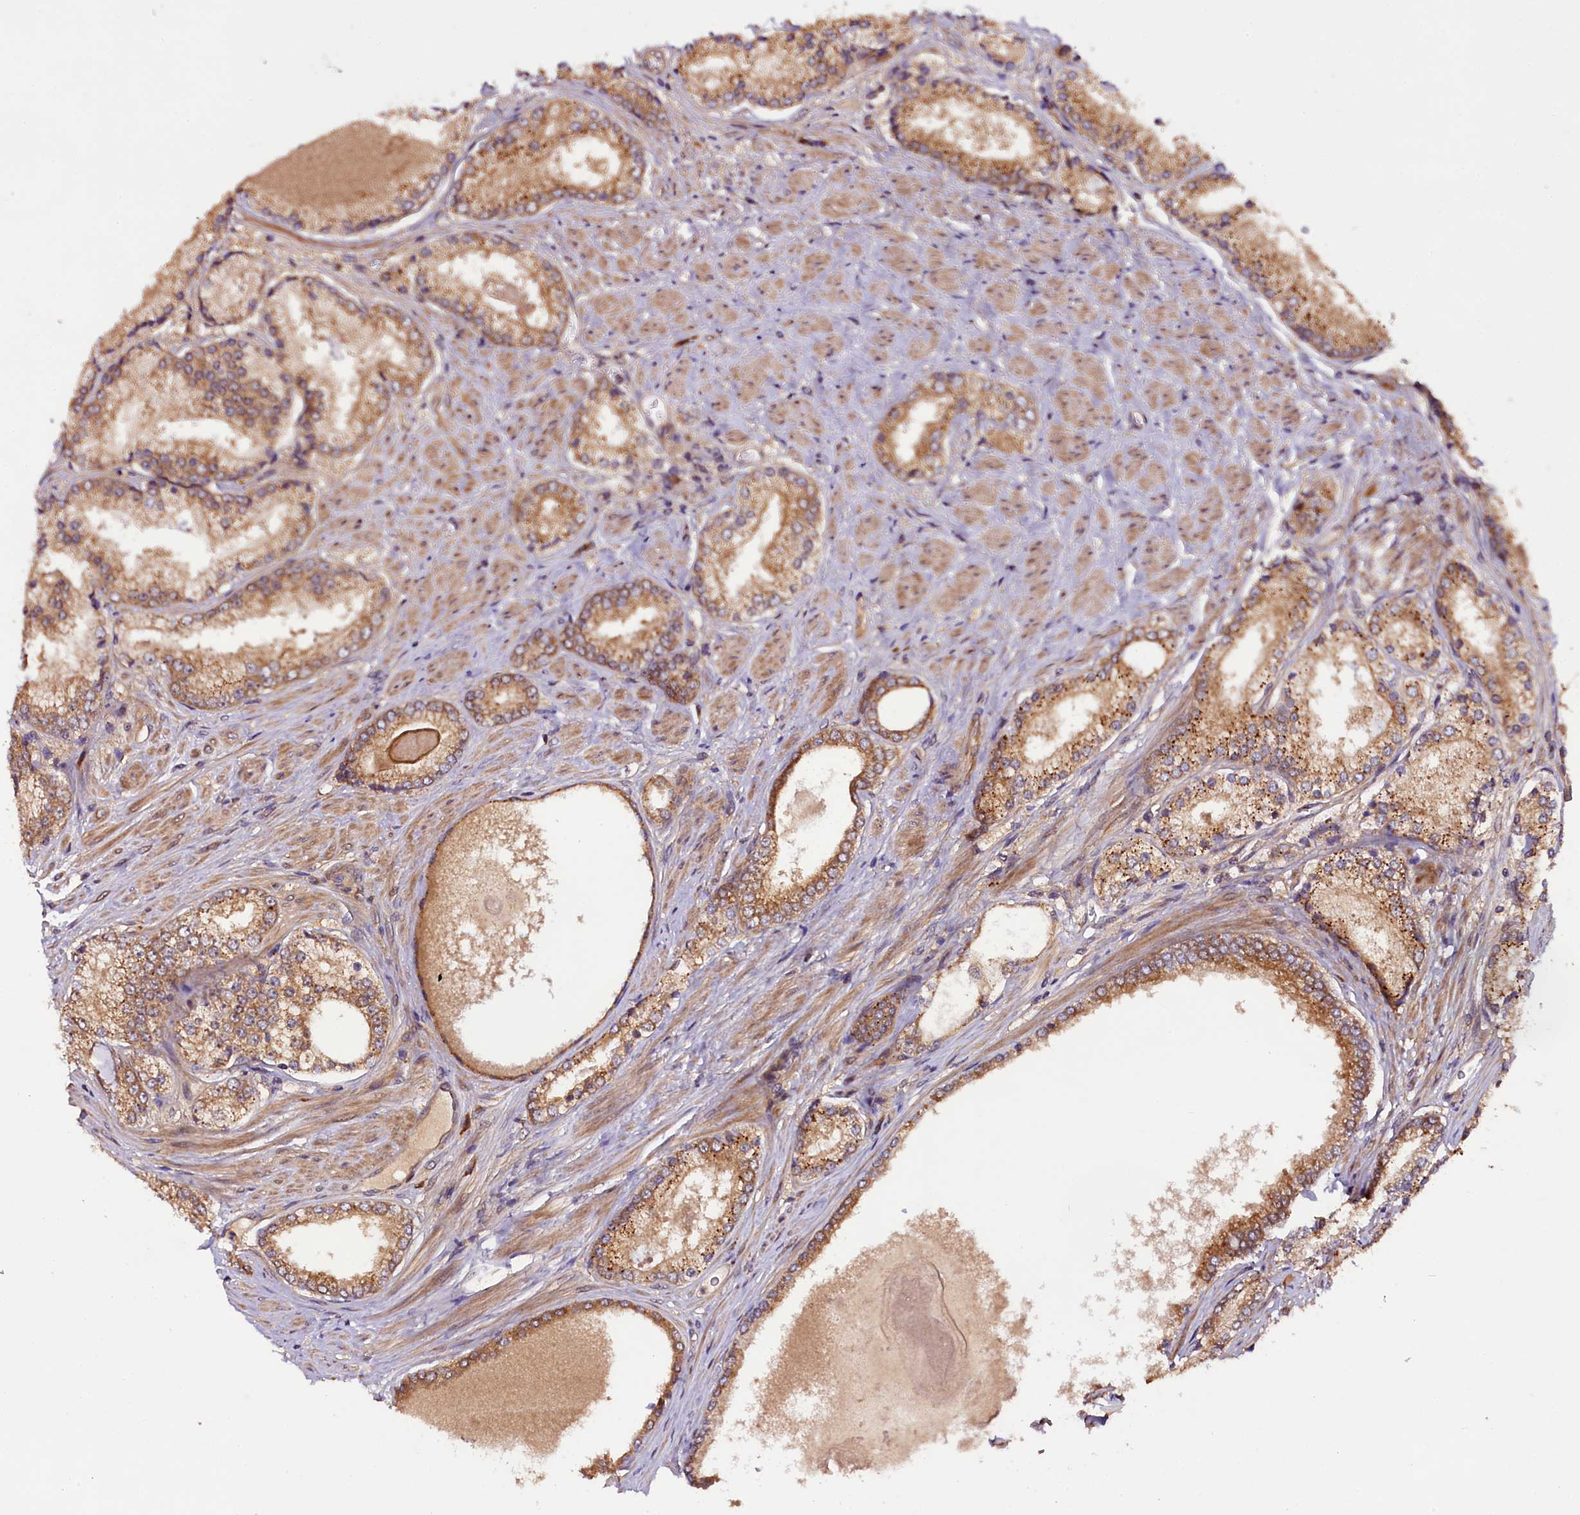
{"staining": {"intensity": "moderate", "quantity": ">75%", "location": "cytoplasmic/membranous"}, "tissue": "prostate cancer", "cell_type": "Tumor cells", "image_type": "cancer", "snomed": [{"axis": "morphology", "description": "Adenocarcinoma, Low grade"}, {"axis": "topography", "description": "Prostate"}], "caption": "An immunohistochemistry image of tumor tissue is shown. Protein staining in brown shows moderate cytoplasmic/membranous positivity in prostate low-grade adenocarcinoma within tumor cells.", "gene": "RPUSD2", "patient": {"sex": "male", "age": 68}}